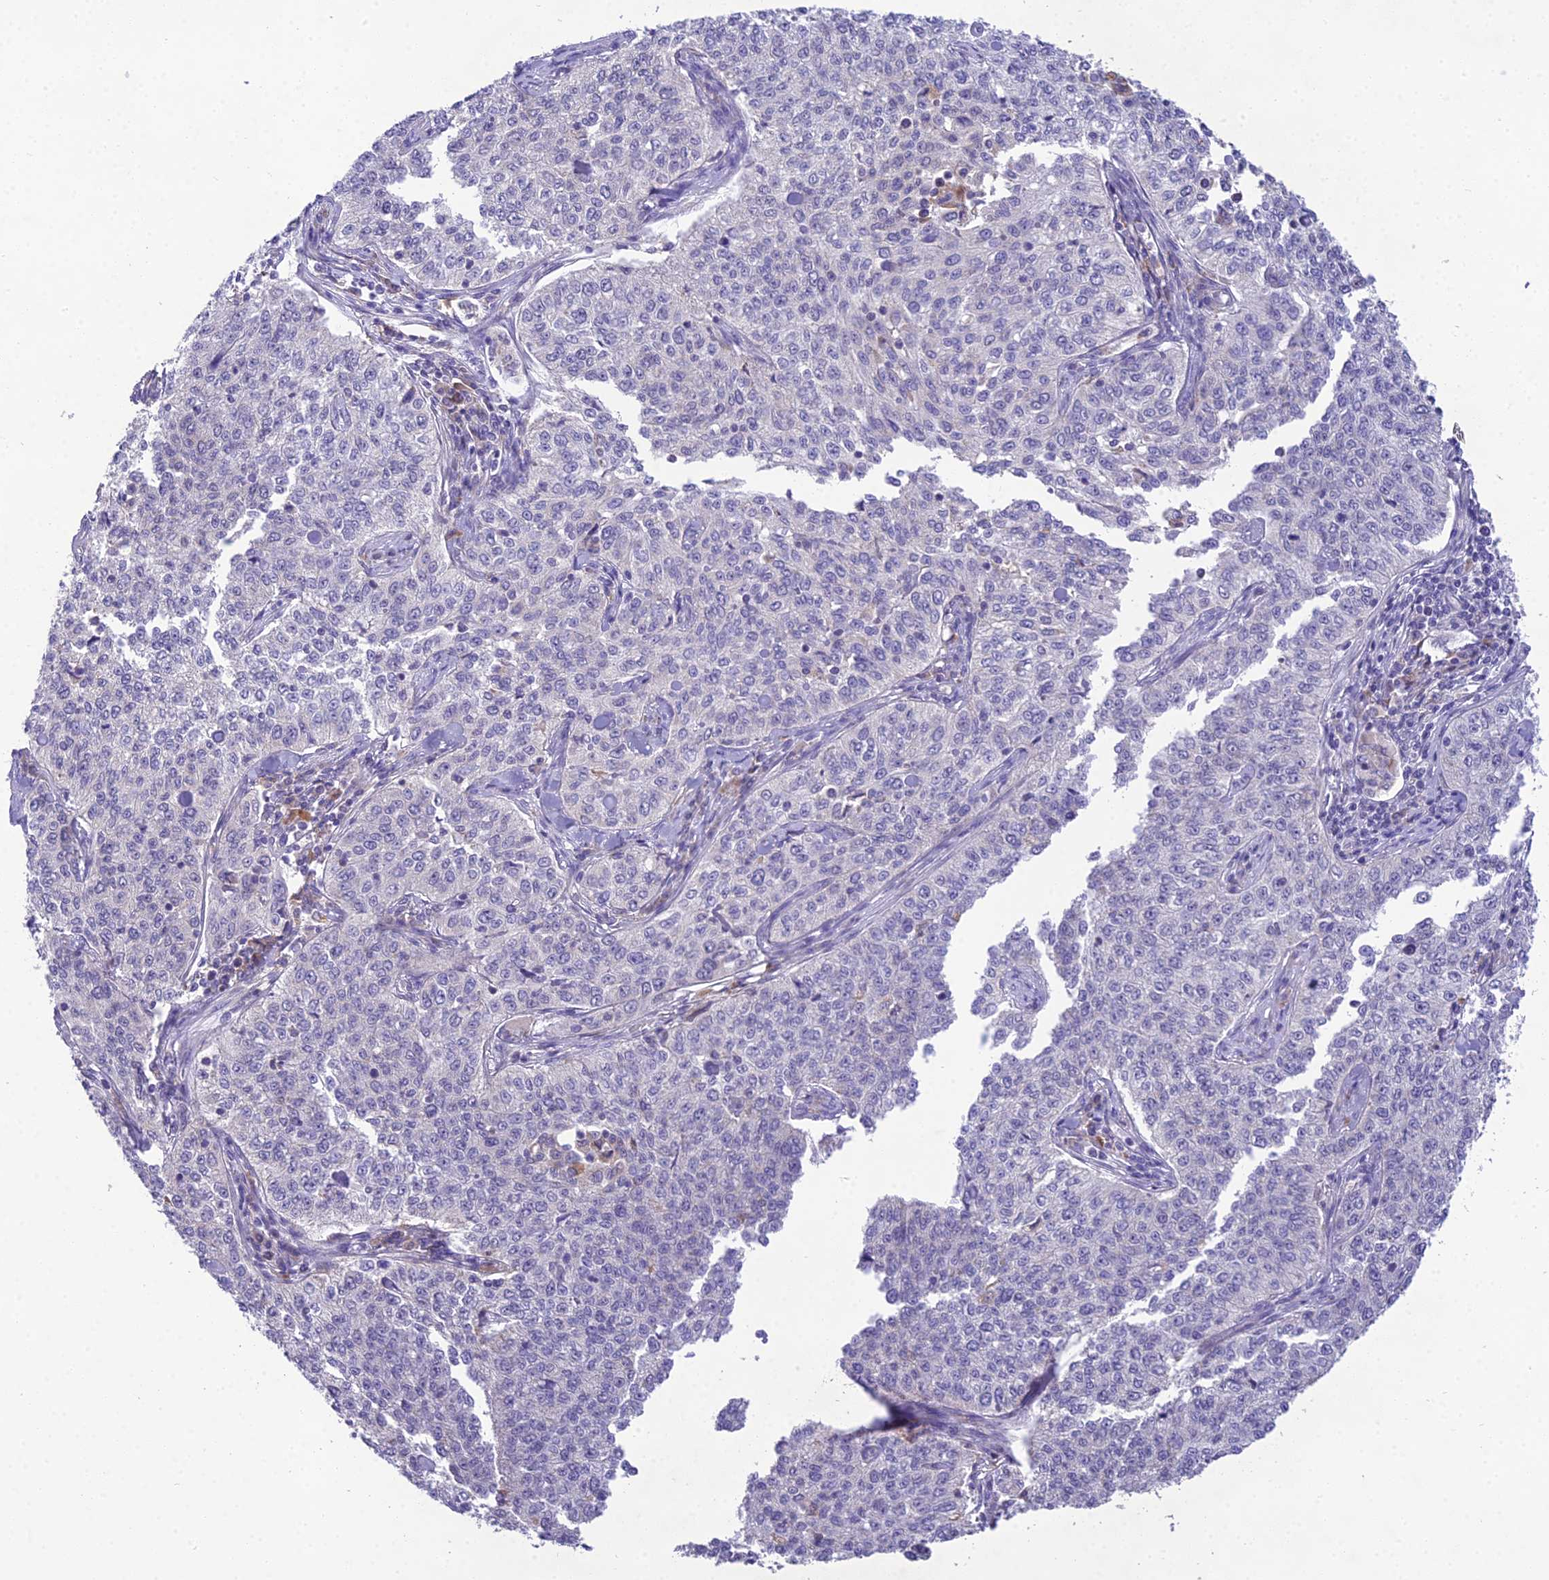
{"staining": {"intensity": "negative", "quantity": "none", "location": "none"}, "tissue": "cervical cancer", "cell_type": "Tumor cells", "image_type": "cancer", "snomed": [{"axis": "morphology", "description": "Squamous cell carcinoma, NOS"}, {"axis": "topography", "description": "Cervix"}], "caption": "DAB immunohistochemical staining of cervical cancer displays no significant expression in tumor cells. Brightfield microscopy of IHC stained with DAB (3,3'-diaminobenzidine) (brown) and hematoxylin (blue), captured at high magnification.", "gene": "MIIP", "patient": {"sex": "female", "age": 35}}